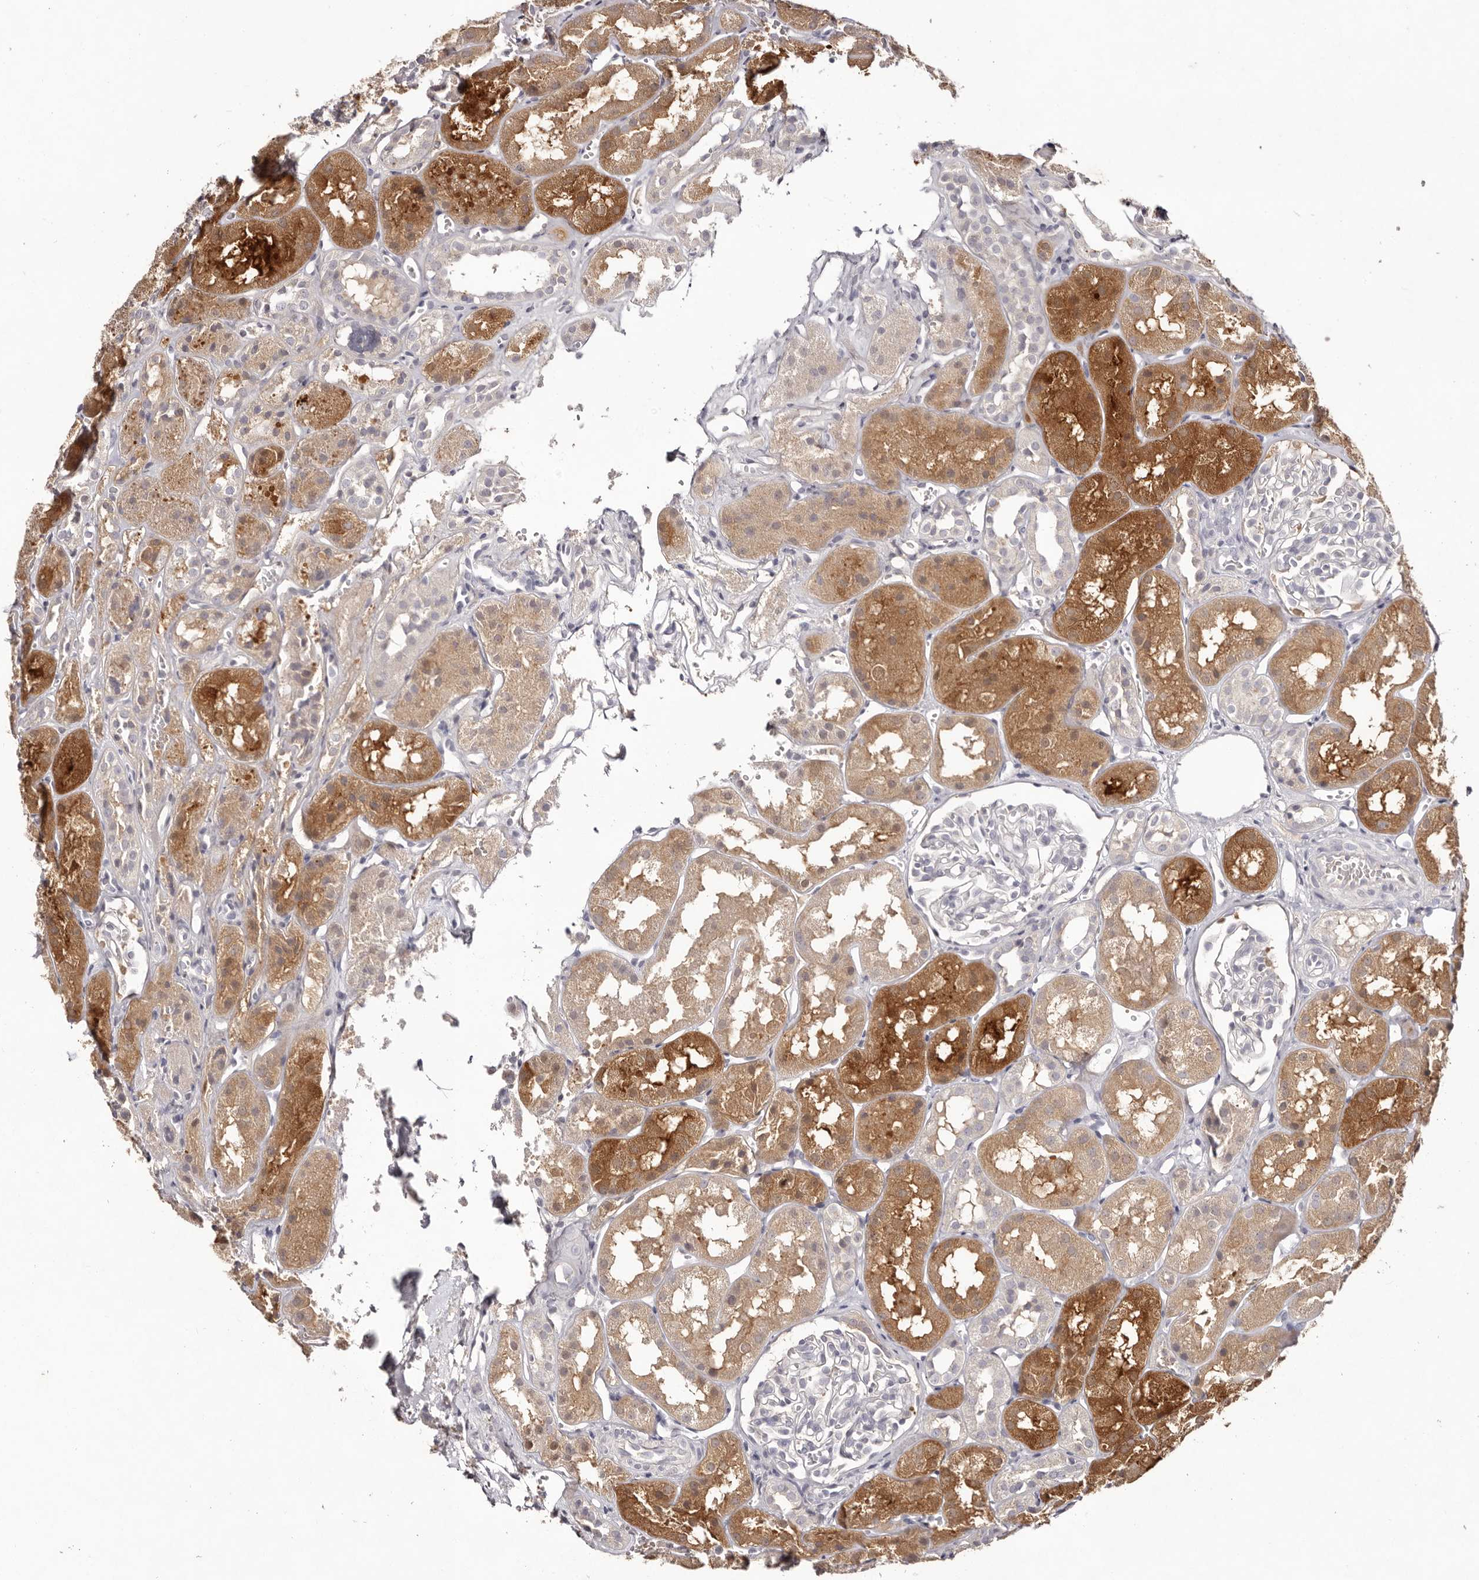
{"staining": {"intensity": "negative", "quantity": "none", "location": "none"}, "tissue": "kidney", "cell_type": "Cells in glomeruli", "image_type": "normal", "snomed": [{"axis": "morphology", "description": "Normal tissue, NOS"}, {"axis": "topography", "description": "Kidney"}], "caption": "IHC of unremarkable human kidney demonstrates no expression in cells in glomeruli. Nuclei are stained in blue.", "gene": "SCUBE2", "patient": {"sex": "male", "age": 16}}